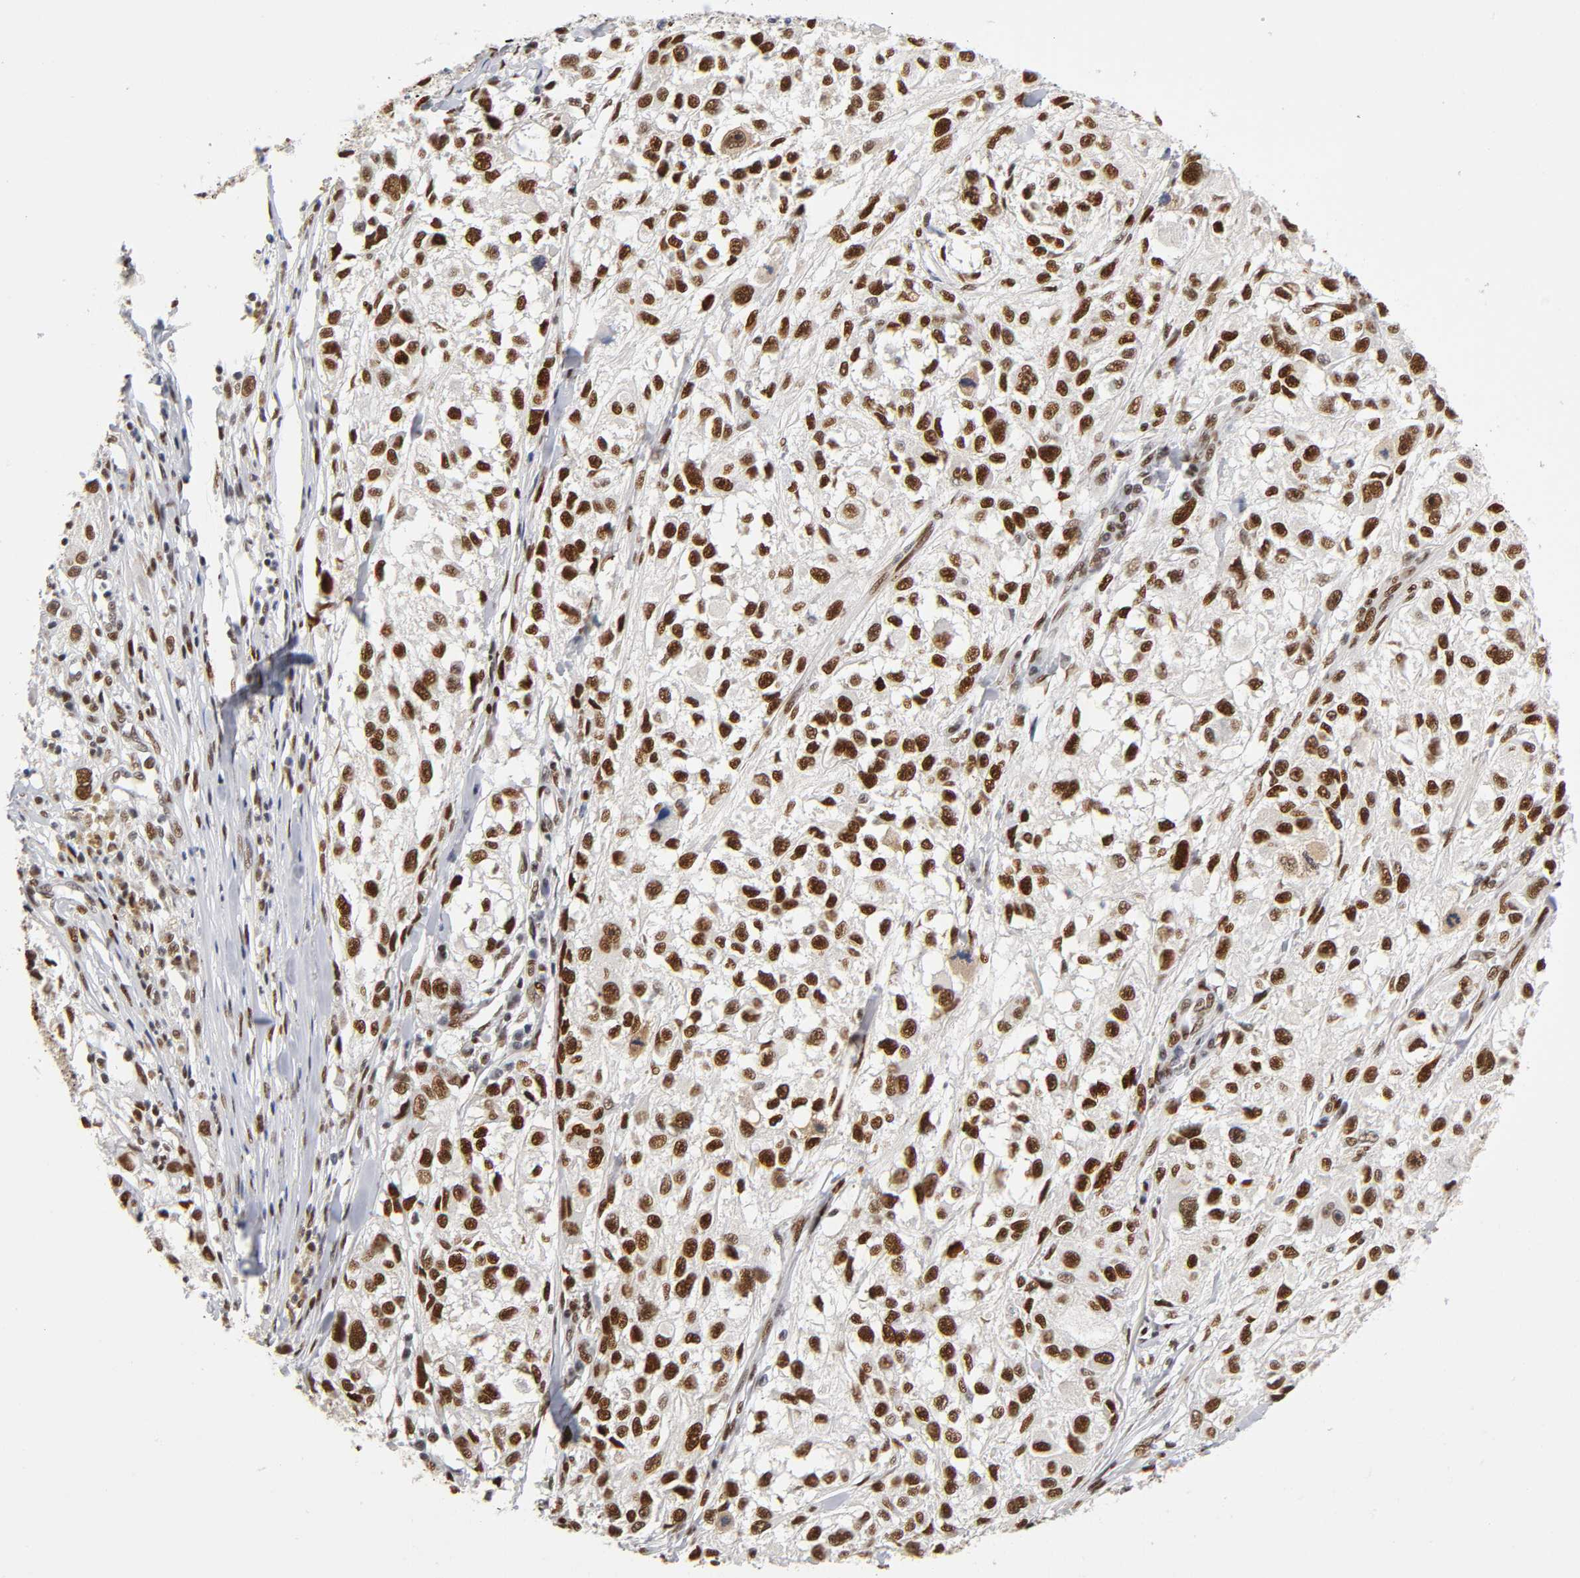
{"staining": {"intensity": "strong", "quantity": ">75%", "location": "nuclear"}, "tissue": "melanoma", "cell_type": "Tumor cells", "image_type": "cancer", "snomed": [{"axis": "morphology", "description": "Necrosis, NOS"}, {"axis": "morphology", "description": "Malignant melanoma, NOS"}, {"axis": "topography", "description": "Skin"}], "caption": "A brown stain shows strong nuclear expression of a protein in malignant melanoma tumor cells.", "gene": "NR3C1", "patient": {"sex": "female", "age": 87}}